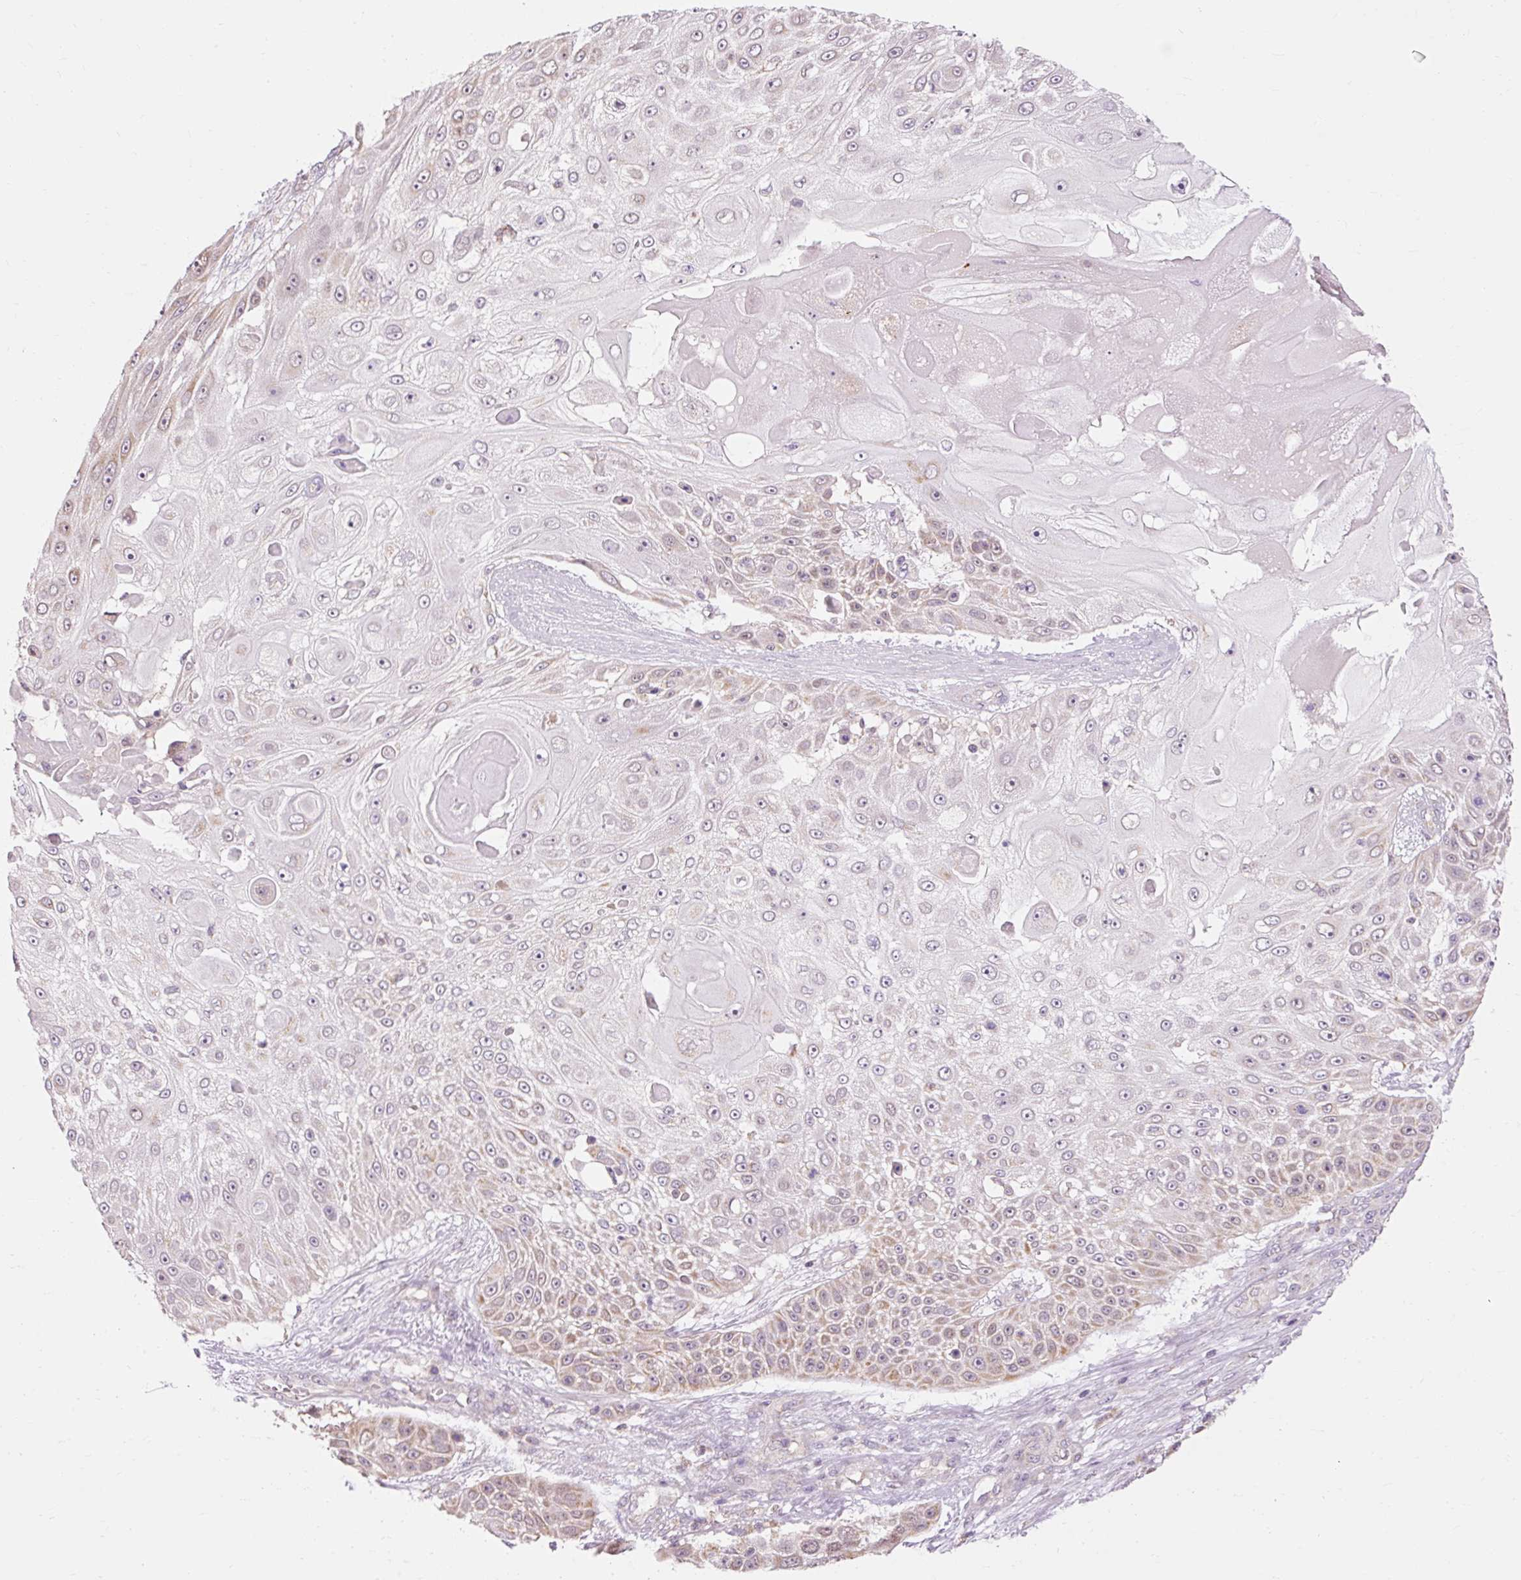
{"staining": {"intensity": "weak", "quantity": "<25%", "location": "cytoplasmic/membranous"}, "tissue": "skin cancer", "cell_type": "Tumor cells", "image_type": "cancer", "snomed": [{"axis": "morphology", "description": "Squamous cell carcinoma, NOS"}, {"axis": "topography", "description": "Skin"}], "caption": "IHC photomicrograph of skin cancer stained for a protein (brown), which exhibits no expression in tumor cells.", "gene": "IMMT", "patient": {"sex": "female", "age": 86}}